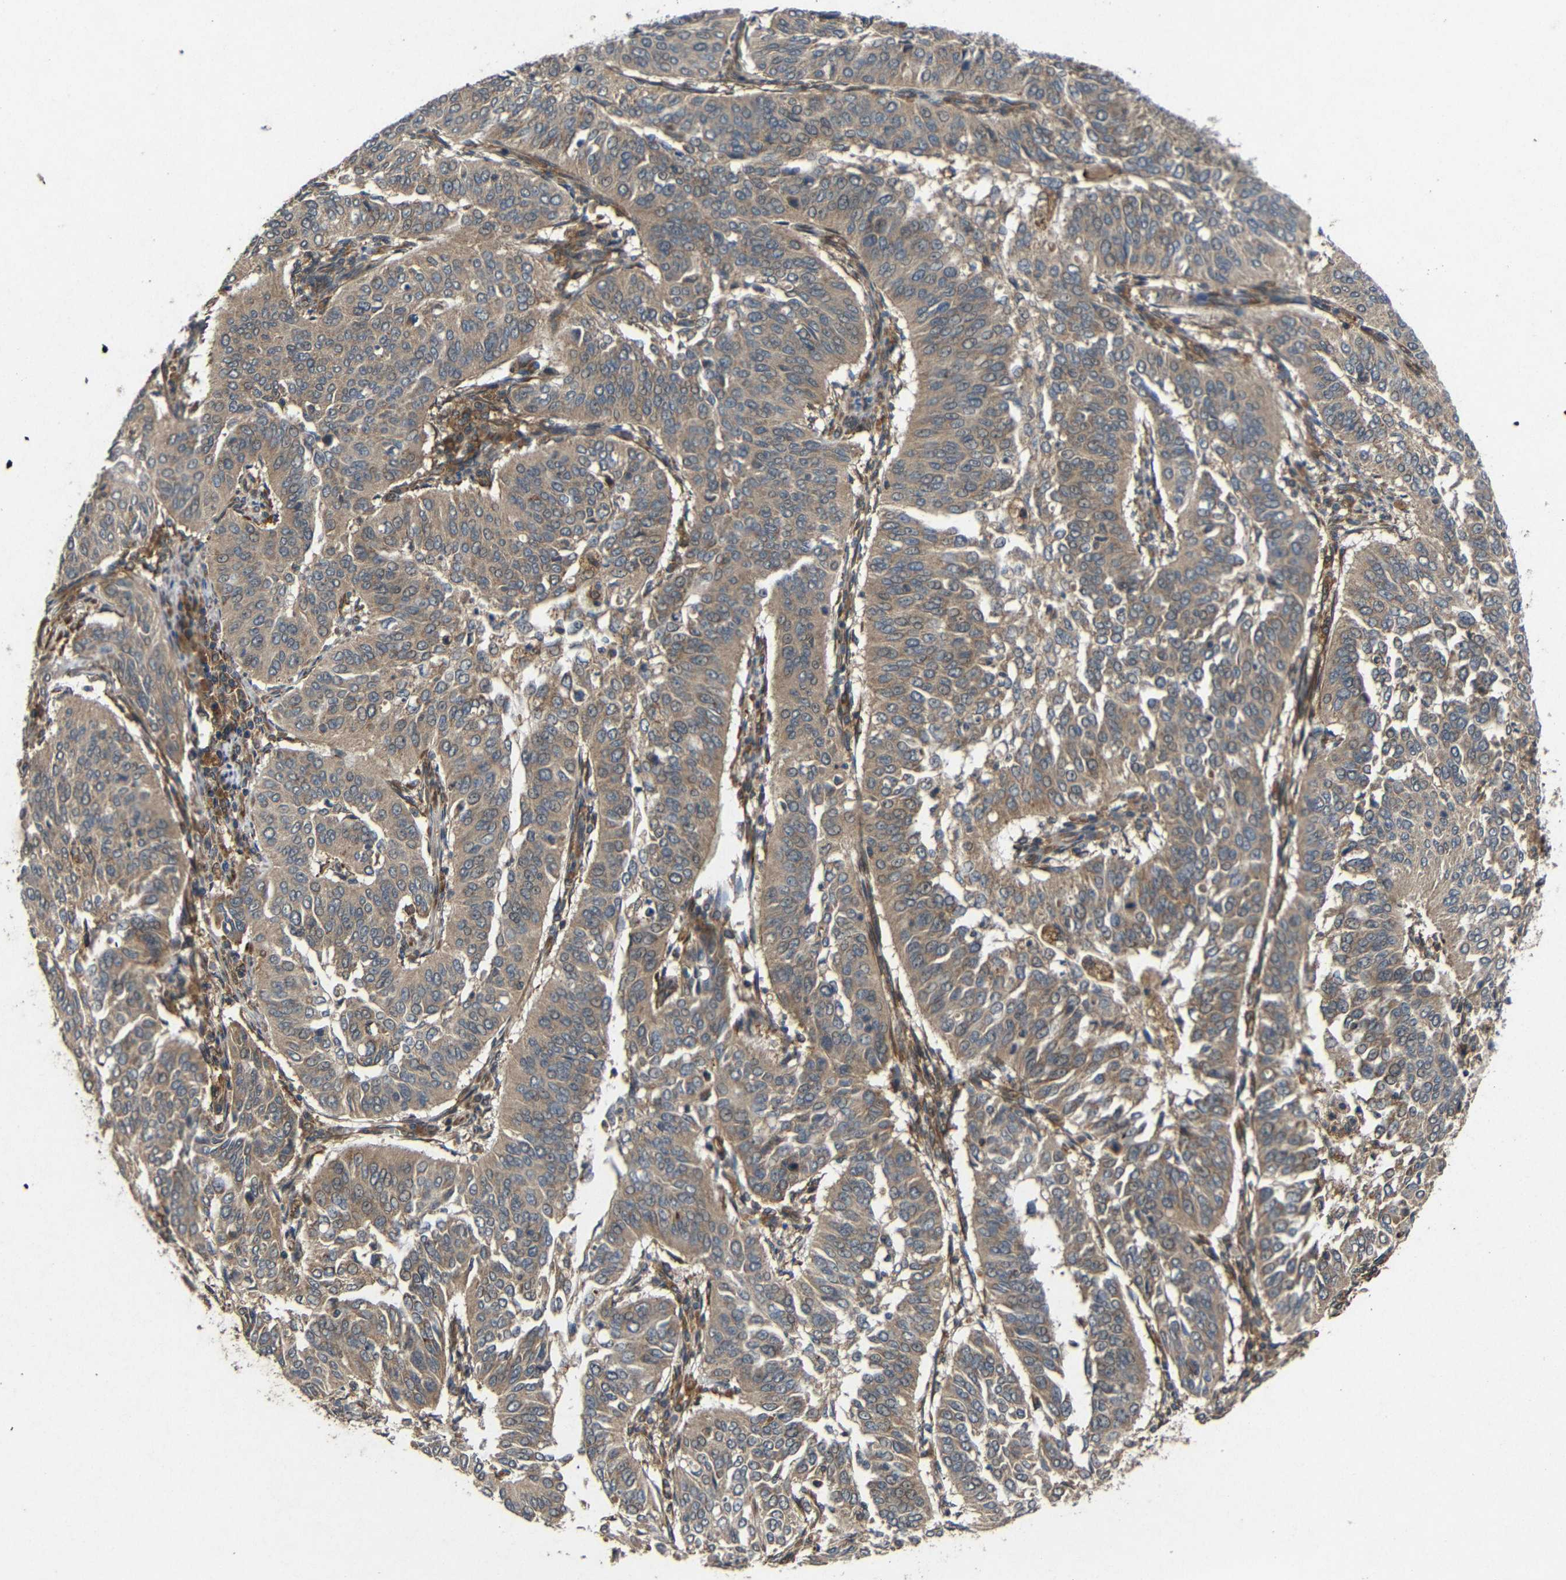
{"staining": {"intensity": "weak", "quantity": ">75%", "location": "cytoplasmic/membranous"}, "tissue": "cervical cancer", "cell_type": "Tumor cells", "image_type": "cancer", "snomed": [{"axis": "morphology", "description": "Normal tissue, NOS"}, {"axis": "morphology", "description": "Squamous cell carcinoma, NOS"}, {"axis": "topography", "description": "Cervix"}], "caption": "Approximately >75% of tumor cells in human cervical squamous cell carcinoma reveal weak cytoplasmic/membranous protein expression as visualized by brown immunohistochemical staining.", "gene": "EIF2S1", "patient": {"sex": "female", "age": 39}}